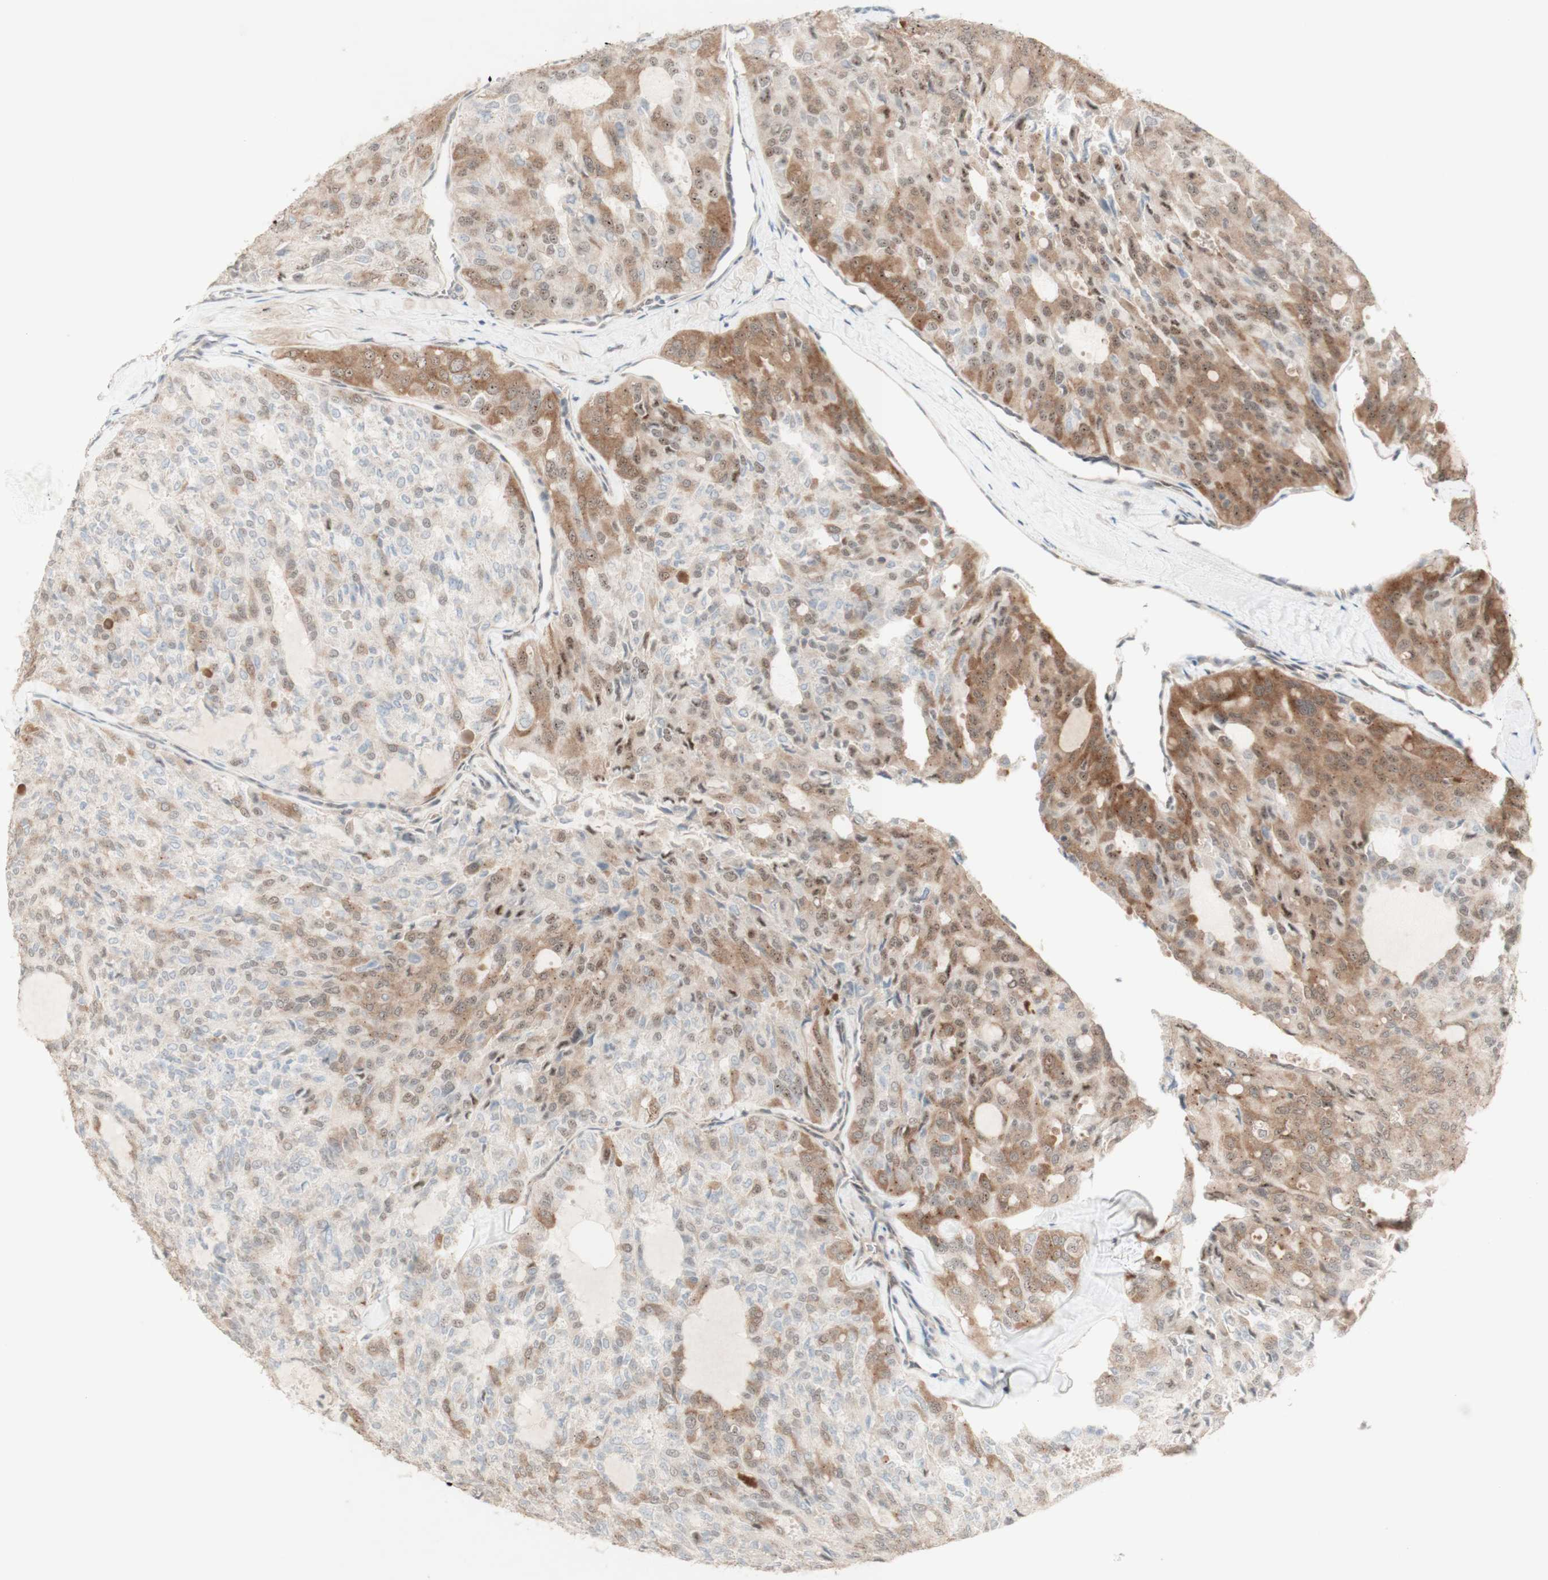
{"staining": {"intensity": "moderate", "quantity": "25%-75%", "location": "cytoplasmic/membranous"}, "tissue": "thyroid cancer", "cell_type": "Tumor cells", "image_type": "cancer", "snomed": [{"axis": "morphology", "description": "Follicular adenoma carcinoma, NOS"}, {"axis": "topography", "description": "Thyroid gland"}], "caption": "A high-resolution histopathology image shows immunohistochemistry staining of follicular adenoma carcinoma (thyroid), which shows moderate cytoplasmic/membranous expression in approximately 25%-75% of tumor cells.", "gene": "CYLD", "patient": {"sex": "male", "age": 75}}